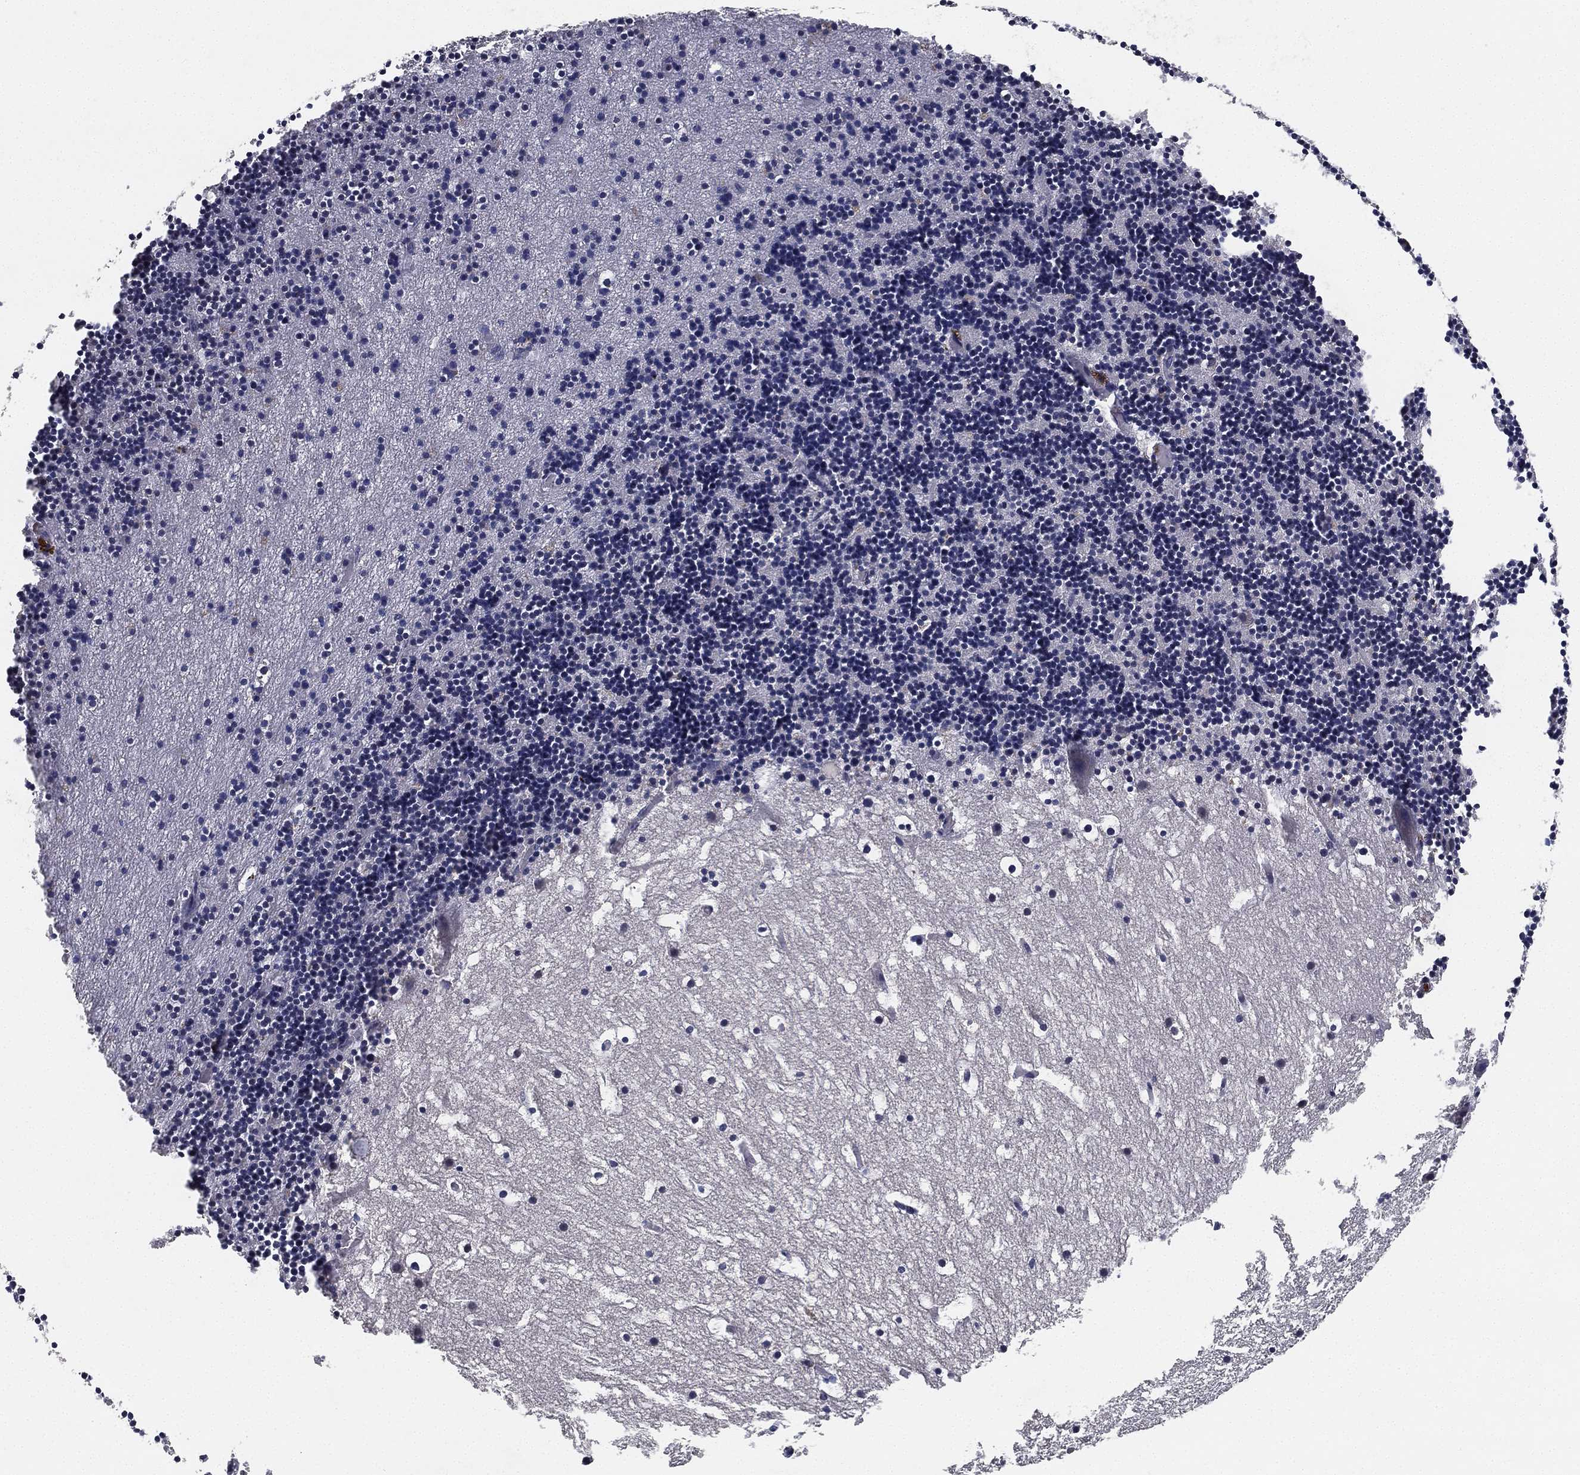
{"staining": {"intensity": "negative", "quantity": "none", "location": "none"}, "tissue": "cerebellum", "cell_type": "Cells in granular layer", "image_type": "normal", "snomed": [{"axis": "morphology", "description": "Normal tissue, NOS"}, {"axis": "topography", "description": "Cerebellum"}], "caption": "High power microscopy image of an IHC photomicrograph of unremarkable cerebellum, revealing no significant staining in cells in granular layer.", "gene": "CFAP251", "patient": {"sex": "male", "age": 37}}